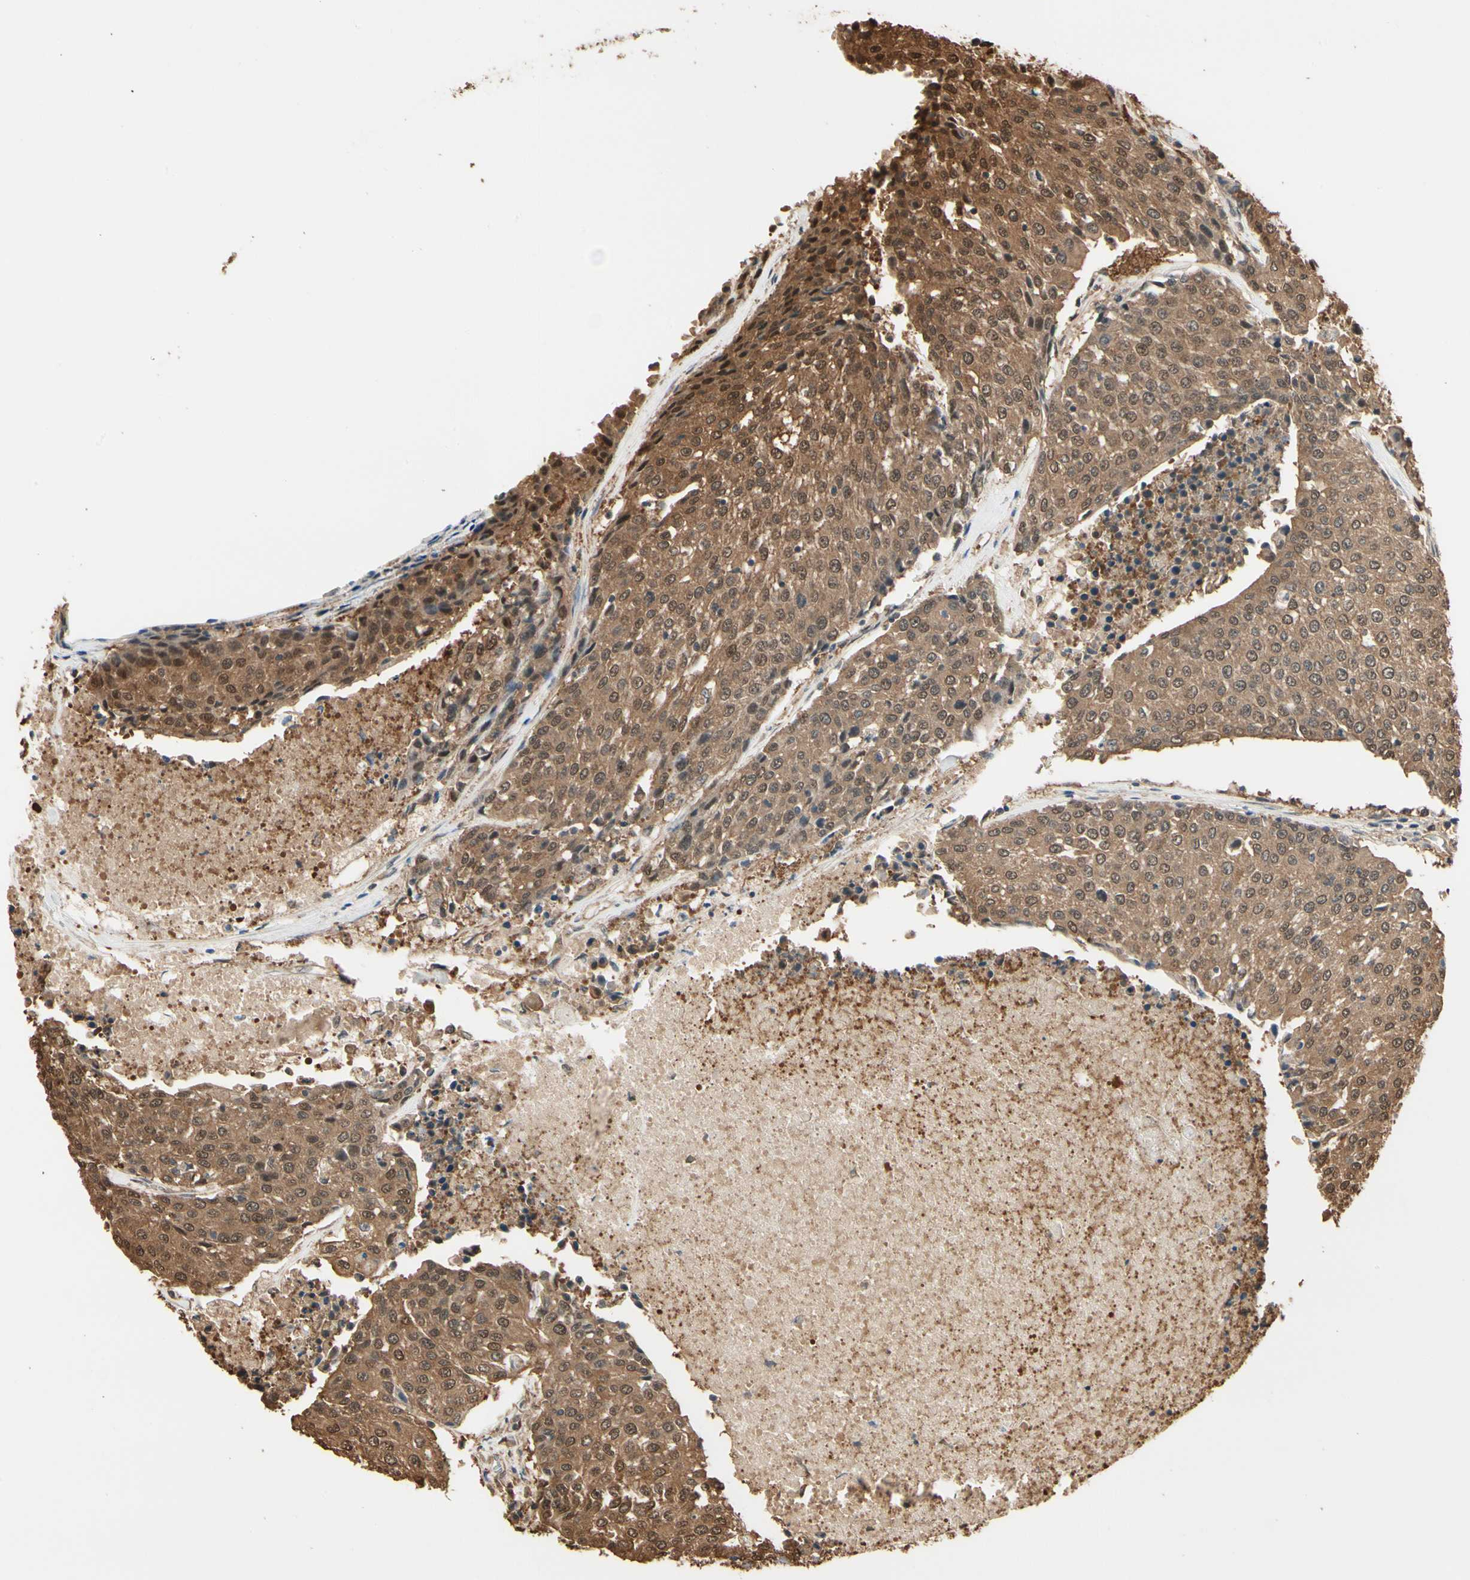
{"staining": {"intensity": "moderate", "quantity": ">75%", "location": "cytoplasmic/membranous,nuclear"}, "tissue": "urothelial cancer", "cell_type": "Tumor cells", "image_type": "cancer", "snomed": [{"axis": "morphology", "description": "Urothelial carcinoma, High grade"}, {"axis": "topography", "description": "Urinary bladder"}], "caption": "About >75% of tumor cells in human urothelial cancer demonstrate moderate cytoplasmic/membranous and nuclear protein expression as visualized by brown immunohistochemical staining.", "gene": "YWHAE", "patient": {"sex": "female", "age": 85}}